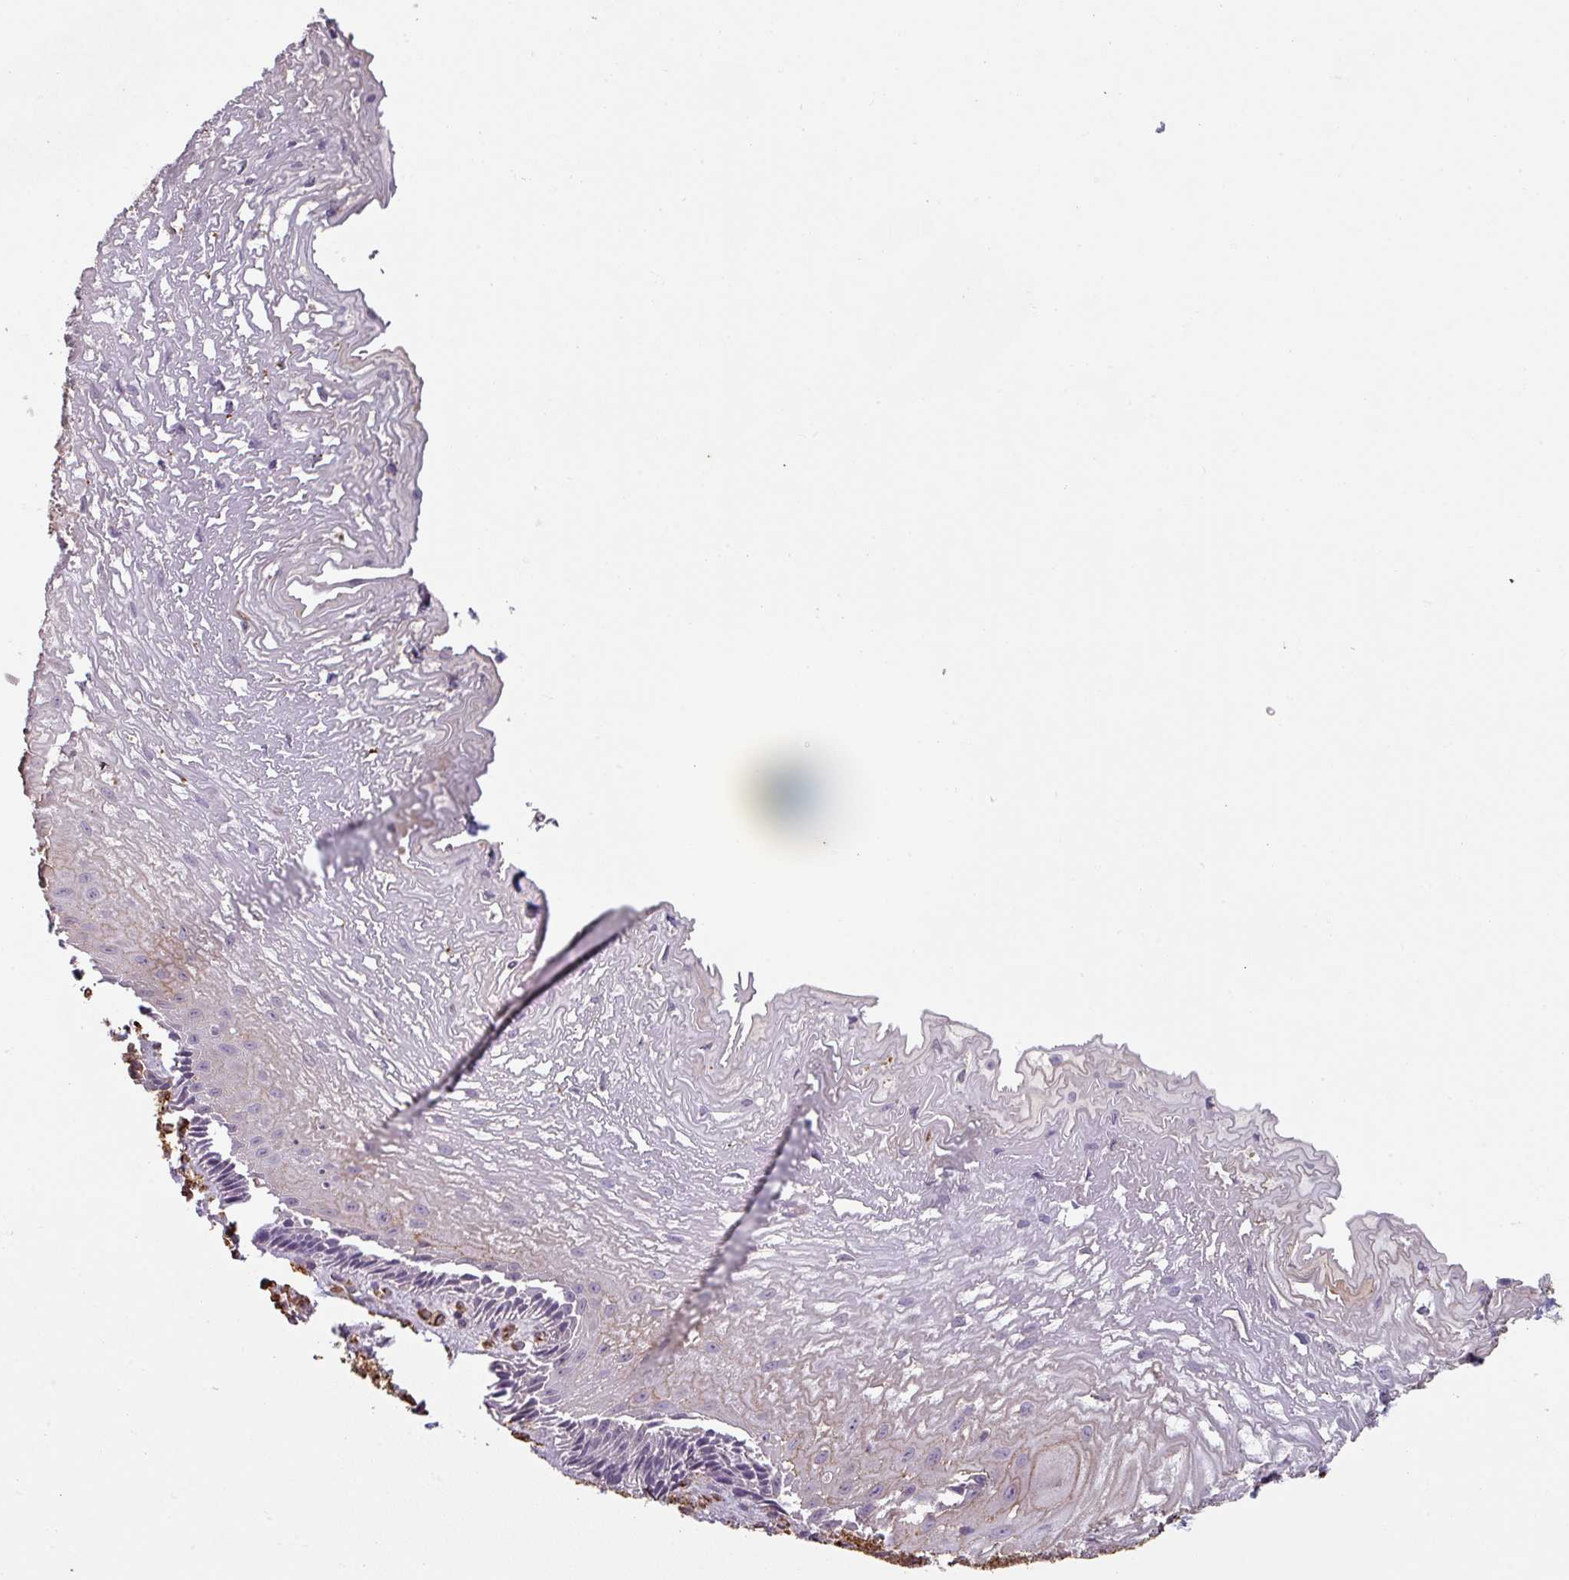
{"staining": {"intensity": "weak", "quantity": "<25%", "location": "cytoplasmic/membranous"}, "tissue": "esophagus", "cell_type": "Squamous epithelial cells", "image_type": "normal", "snomed": [{"axis": "morphology", "description": "Normal tissue, NOS"}, {"axis": "topography", "description": "Esophagus"}], "caption": "Immunohistochemistry image of normal esophagus: human esophagus stained with DAB (3,3'-diaminobenzidine) exhibits no significant protein expression in squamous epithelial cells.", "gene": "ZNF280C", "patient": {"sex": "male", "age": 60}}